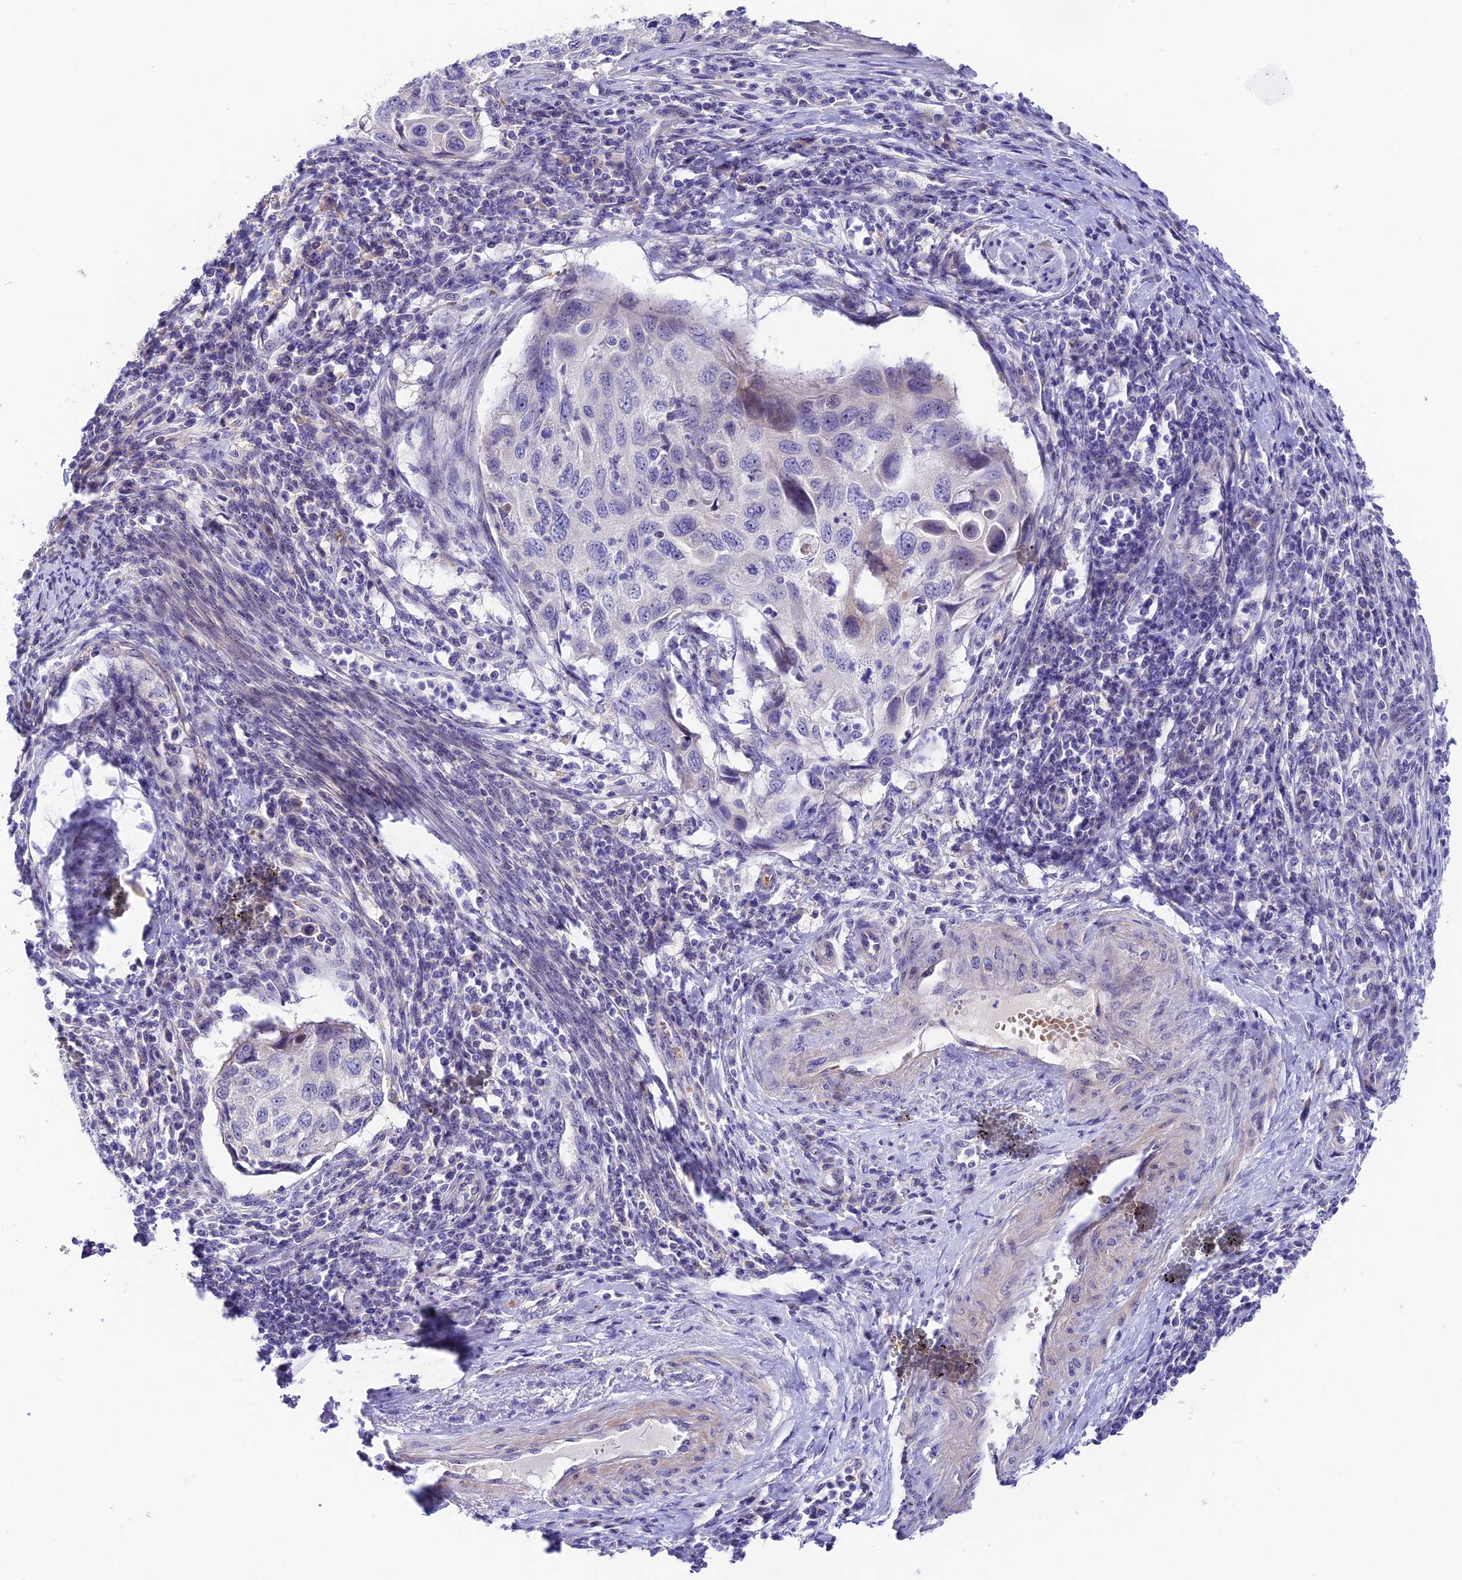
{"staining": {"intensity": "negative", "quantity": "none", "location": "none"}, "tissue": "cervical cancer", "cell_type": "Tumor cells", "image_type": "cancer", "snomed": [{"axis": "morphology", "description": "Squamous cell carcinoma, NOS"}, {"axis": "topography", "description": "Cervix"}], "caption": "Human squamous cell carcinoma (cervical) stained for a protein using immunohistochemistry reveals no positivity in tumor cells.", "gene": "DUSP29", "patient": {"sex": "female", "age": 70}}